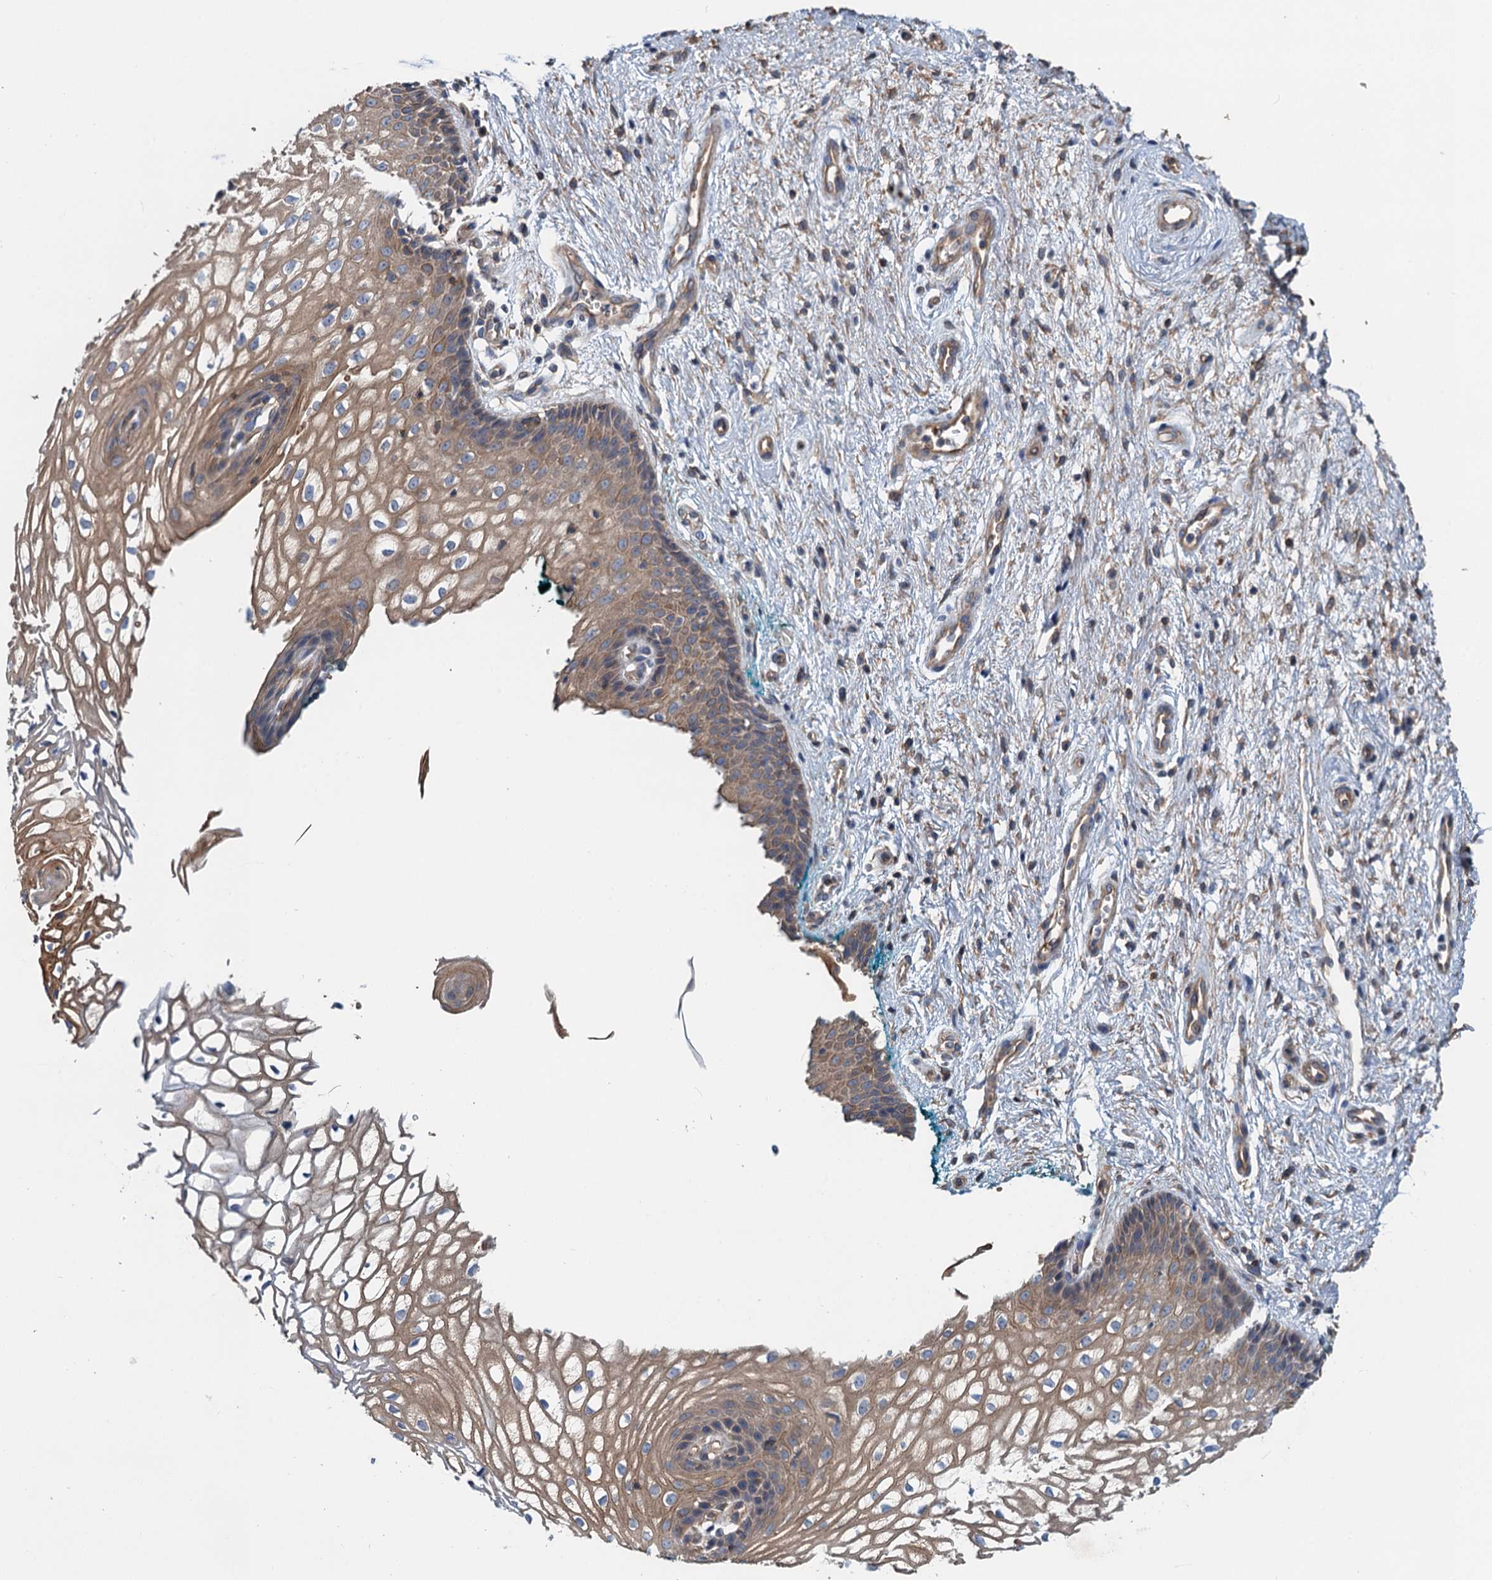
{"staining": {"intensity": "moderate", "quantity": ">75%", "location": "cytoplasmic/membranous"}, "tissue": "vagina", "cell_type": "Squamous epithelial cells", "image_type": "normal", "snomed": [{"axis": "morphology", "description": "Normal tissue, NOS"}, {"axis": "topography", "description": "Vagina"}], "caption": "IHC micrograph of normal human vagina stained for a protein (brown), which reveals medium levels of moderate cytoplasmic/membranous staining in about >75% of squamous epithelial cells.", "gene": "ROGDI", "patient": {"sex": "female", "age": 34}}